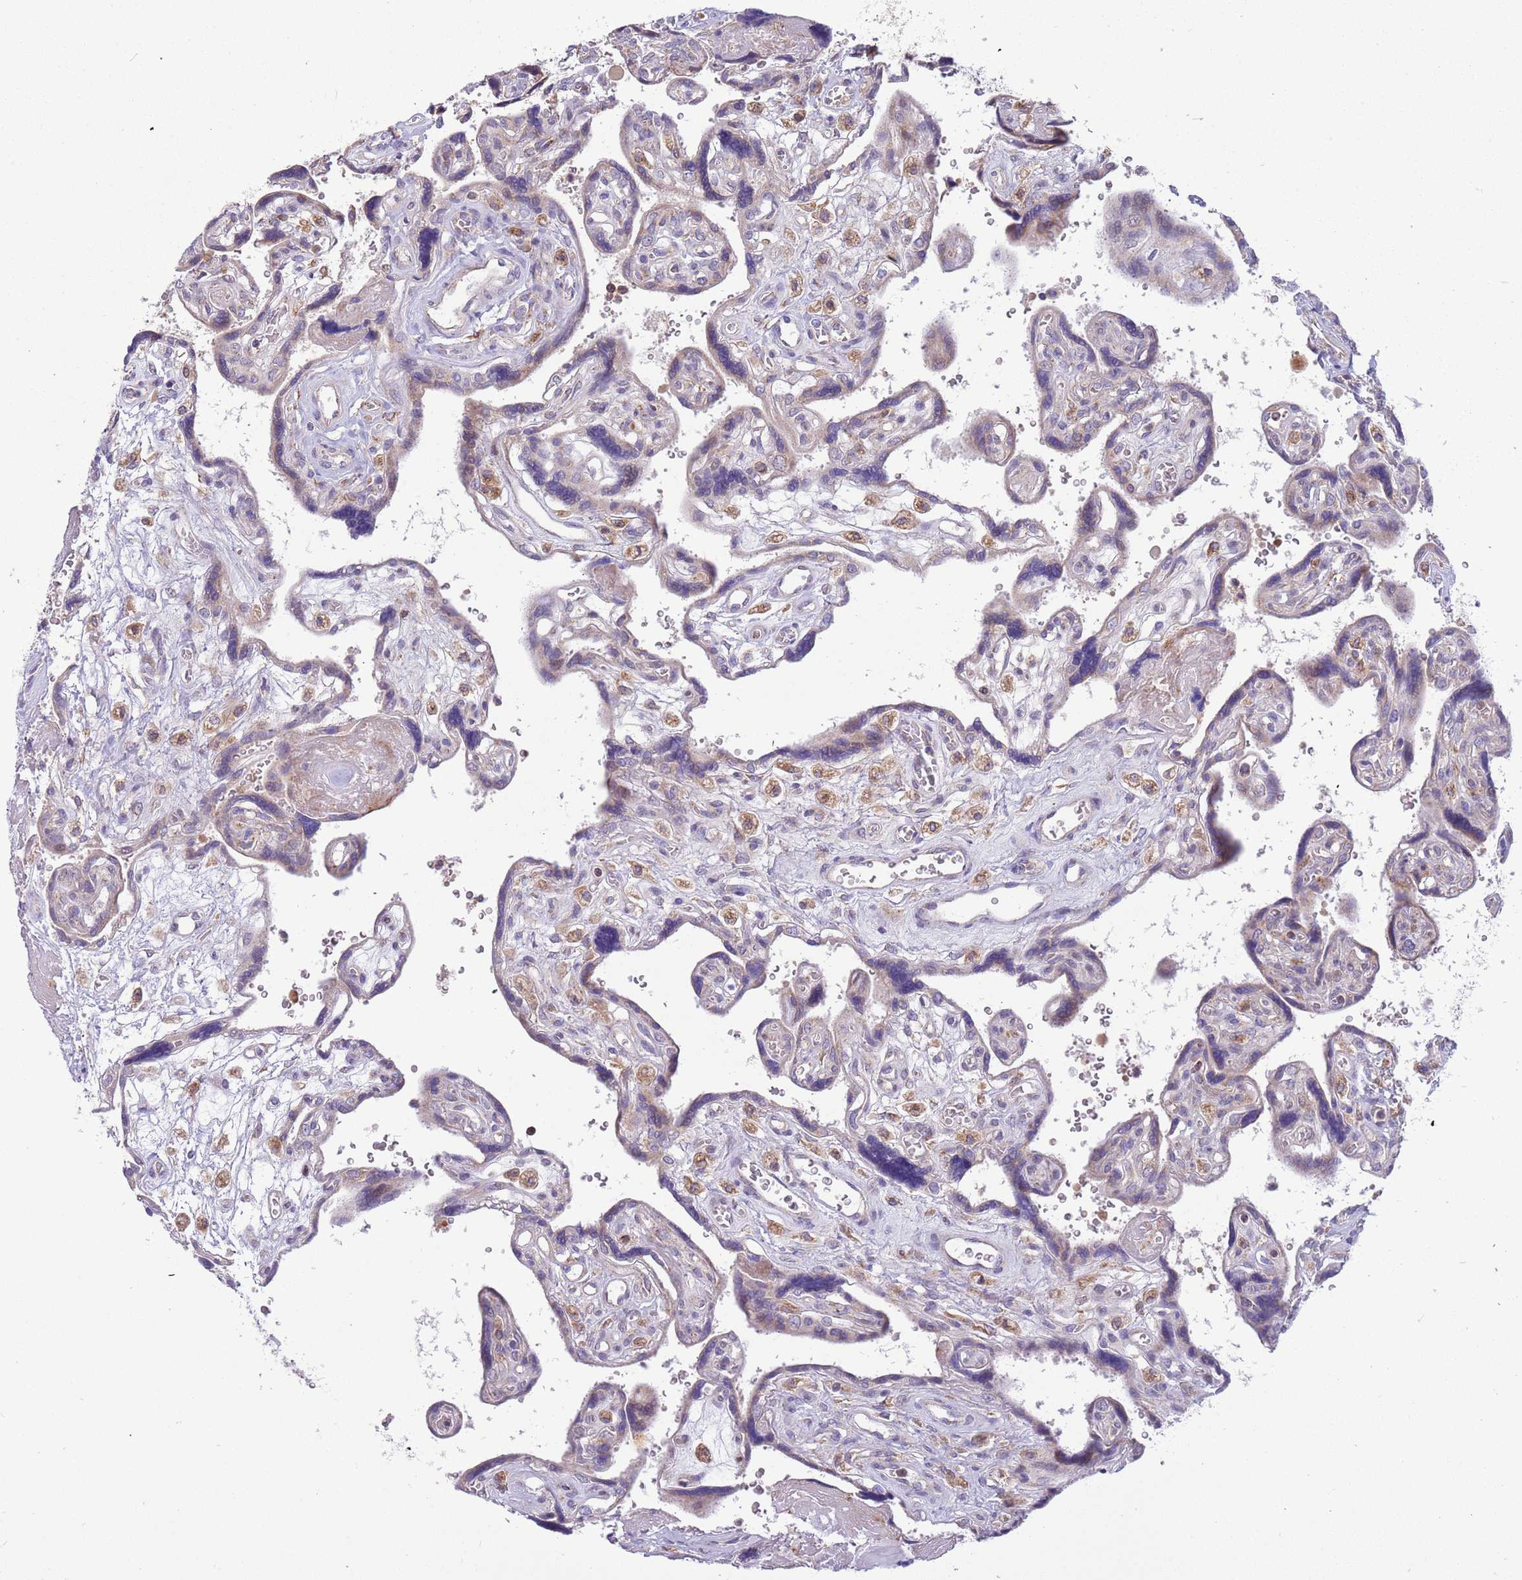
{"staining": {"intensity": "weak", "quantity": "25%-75%", "location": "cytoplasmic/membranous"}, "tissue": "placenta", "cell_type": "Trophoblastic cells", "image_type": "normal", "snomed": [{"axis": "morphology", "description": "Normal tissue, NOS"}, {"axis": "topography", "description": "Placenta"}], "caption": "The image demonstrates staining of benign placenta, revealing weak cytoplasmic/membranous protein staining (brown color) within trophoblastic cells. Using DAB (brown) and hematoxylin (blue) stains, captured at high magnification using brightfield microscopy.", "gene": "IRS4", "patient": {"sex": "female", "age": 39}}